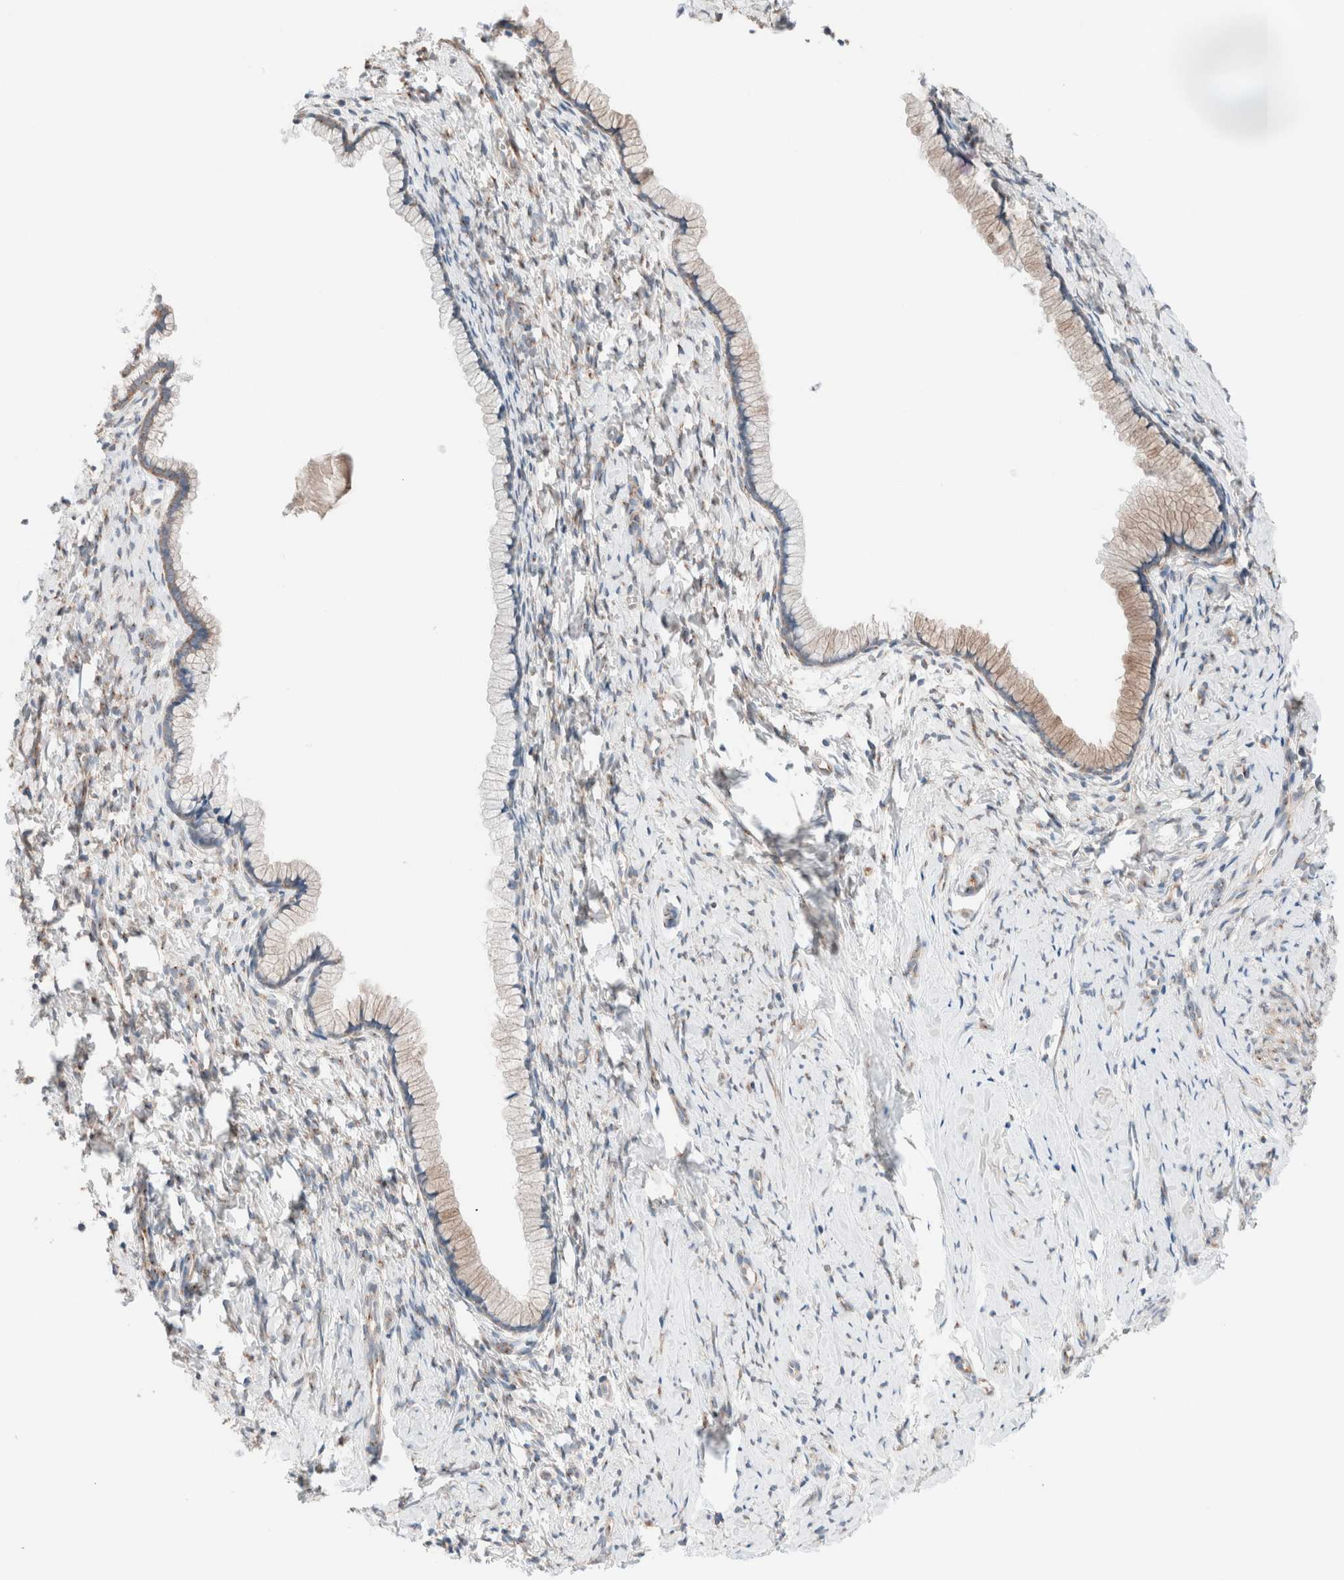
{"staining": {"intensity": "weak", "quantity": "25%-75%", "location": "cytoplasmic/membranous"}, "tissue": "cervix", "cell_type": "Glandular cells", "image_type": "normal", "snomed": [{"axis": "morphology", "description": "Normal tissue, NOS"}, {"axis": "topography", "description": "Cervix"}], "caption": "Cervix was stained to show a protein in brown. There is low levels of weak cytoplasmic/membranous expression in approximately 25%-75% of glandular cells. The staining was performed using DAB (3,3'-diaminobenzidine), with brown indicating positive protein expression. Nuclei are stained blue with hematoxylin.", "gene": "CASC3", "patient": {"sex": "female", "age": 75}}